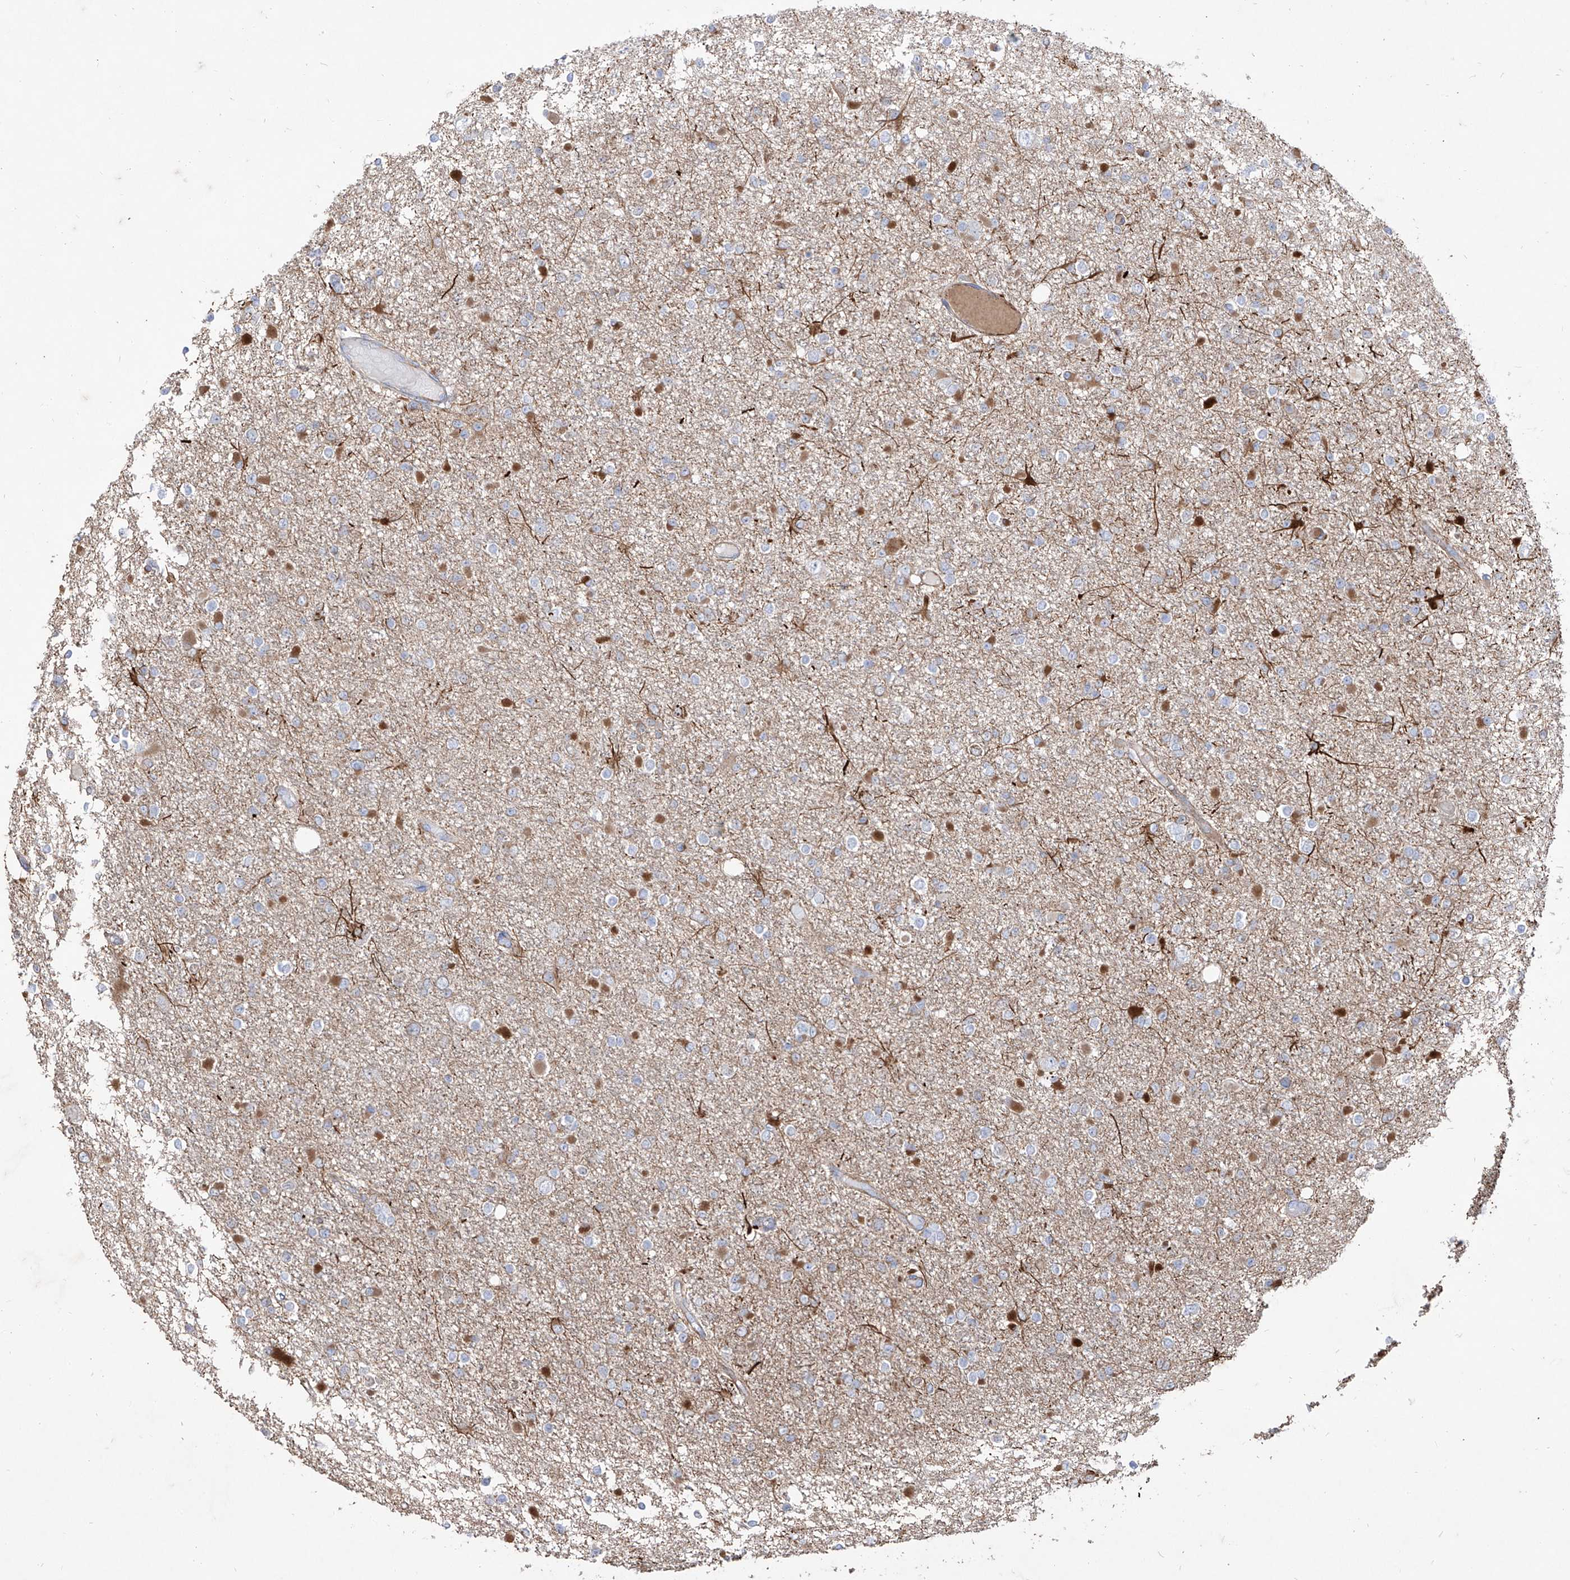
{"staining": {"intensity": "negative", "quantity": "none", "location": "none"}, "tissue": "glioma", "cell_type": "Tumor cells", "image_type": "cancer", "snomed": [{"axis": "morphology", "description": "Glioma, malignant, Low grade"}, {"axis": "topography", "description": "Brain"}], "caption": "The image displays no significant positivity in tumor cells of glioma.", "gene": "C1orf74", "patient": {"sex": "female", "age": 22}}